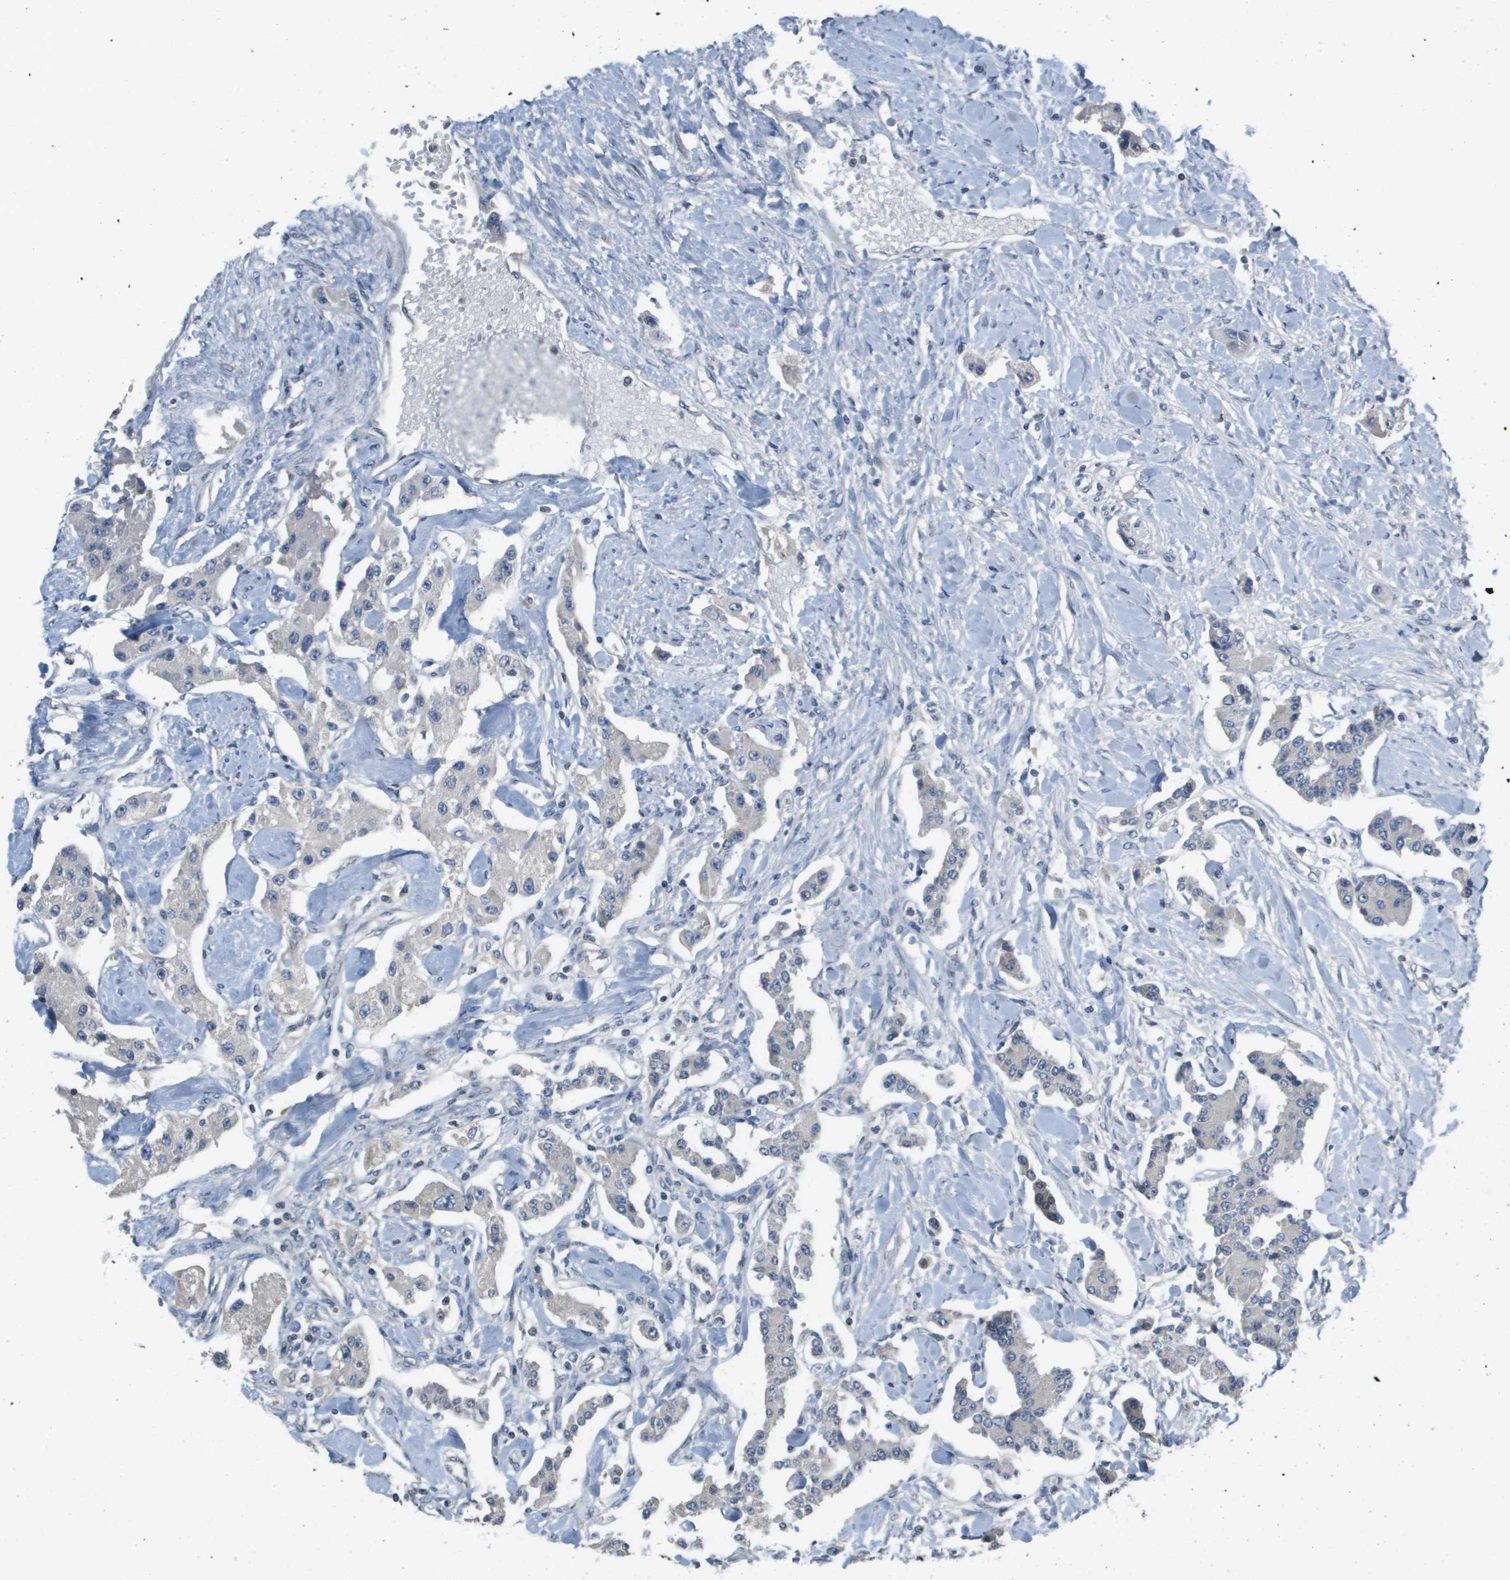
{"staining": {"intensity": "negative", "quantity": "none", "location": "none"}, "tissue": "carcinoid", "cell_type": "Tumor cells", "image_type": "cancer", "snomed": [{"axis": "morphology", "description": "Carcinoid, malignant, NOS"}, {"axis": "topography", "description": "Pancreas"}], "caption": "This is a image of immunohistochemistry staining of carcinoid (malignant), which shows no expression in tumor cells.", "gene": "CAPN11", "patient": {"sex": "male", "age": 41}}